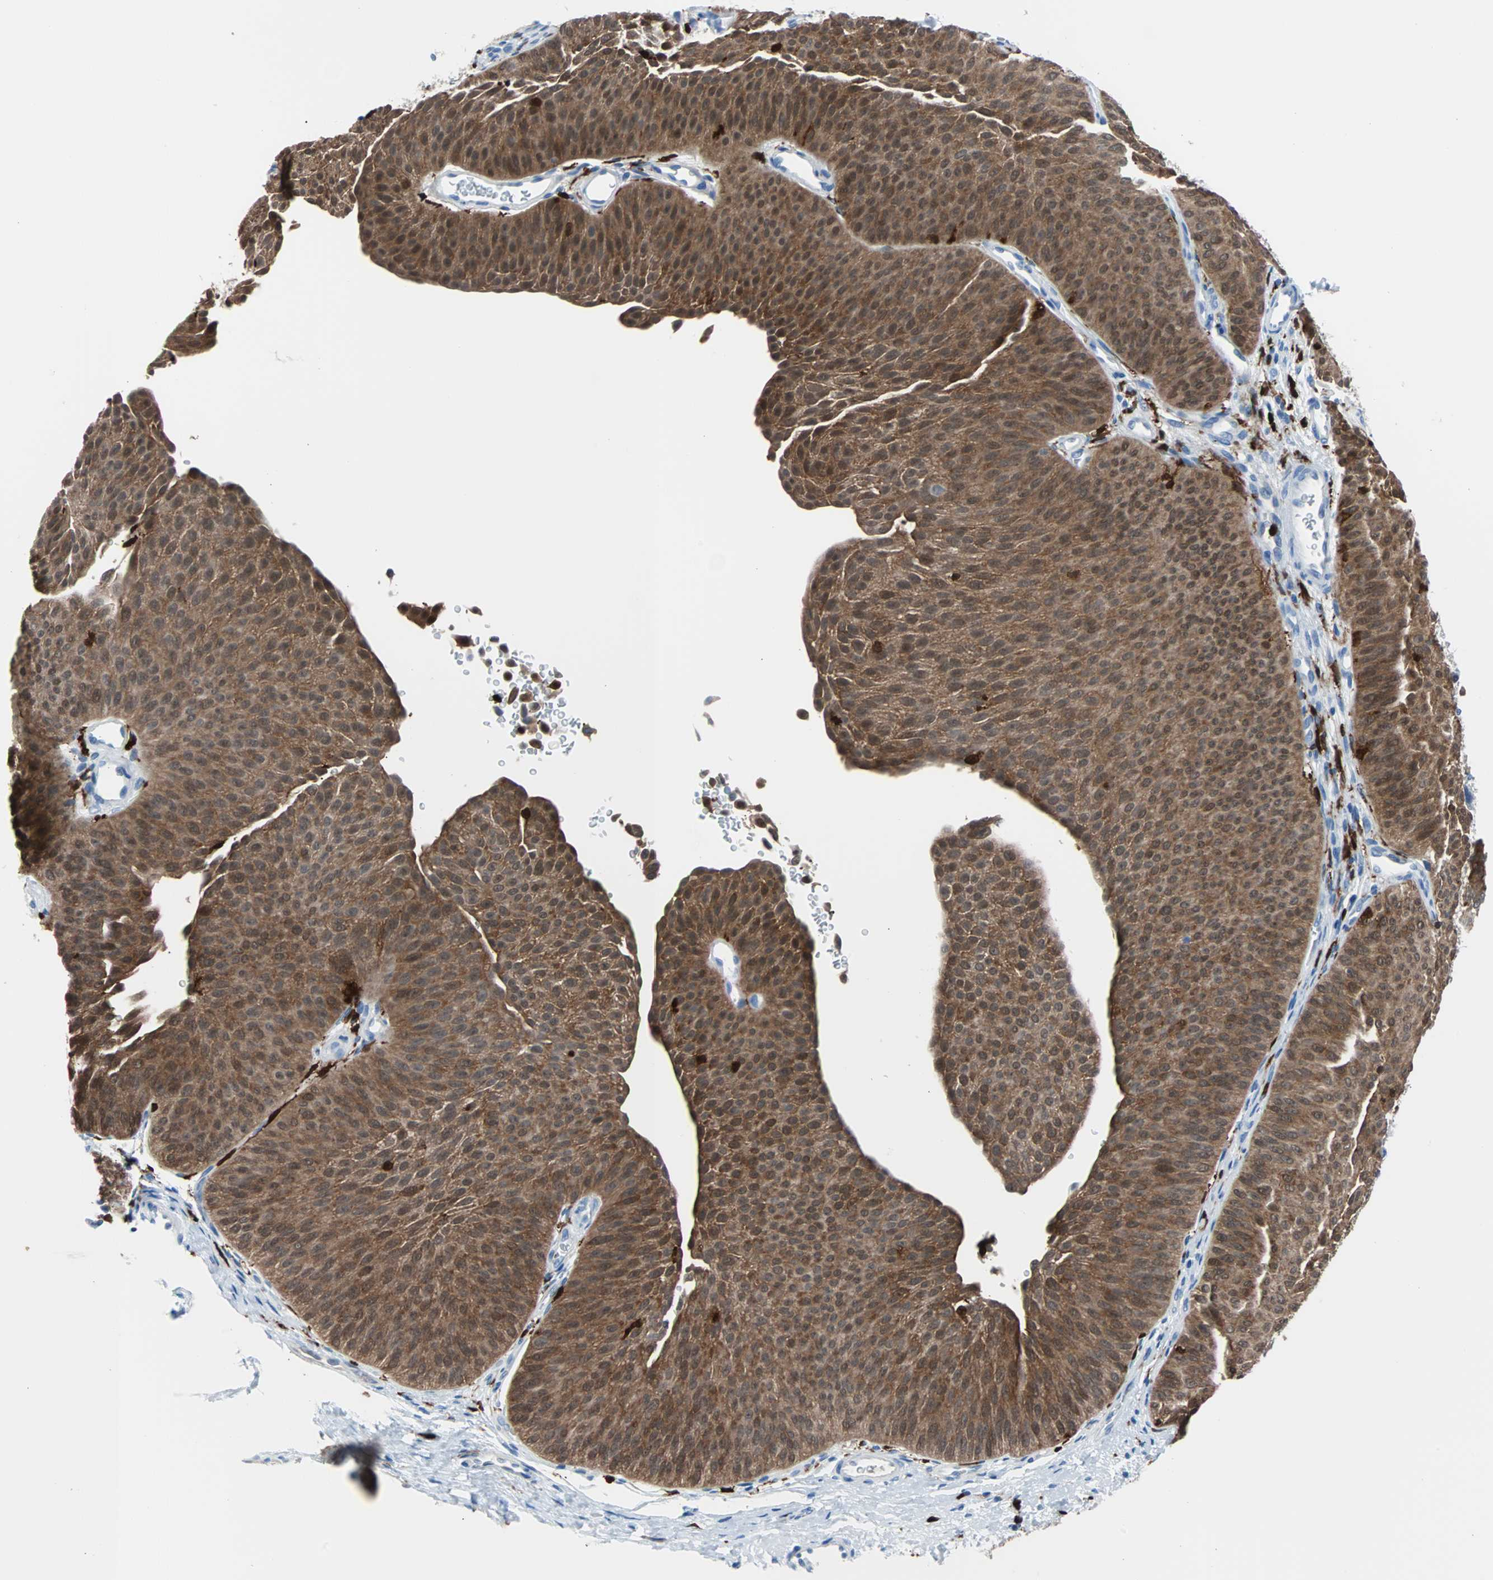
{"staining": {"intensity": "strong", "quantity": ">75%", "location": "cytoplasmic/membranous"}, "tissue": "urothelial cancer", "cell_type": "Tumor cells", "image_type": "cancer", "snomed": [{"axis": "morphology", "description": "Urothelial carcinoma, Low grade"}, {"axis": "topography", "description": "Urinary bladder"}], "caption": "There is high levels of strong cytoplasmic/membranous positivity in tumor cells of urothelial cancer, as demonstrated by immunohistochemical staining (brown color).", "gene": "SYK", "patient": {"sex": "female", "age": 60}}